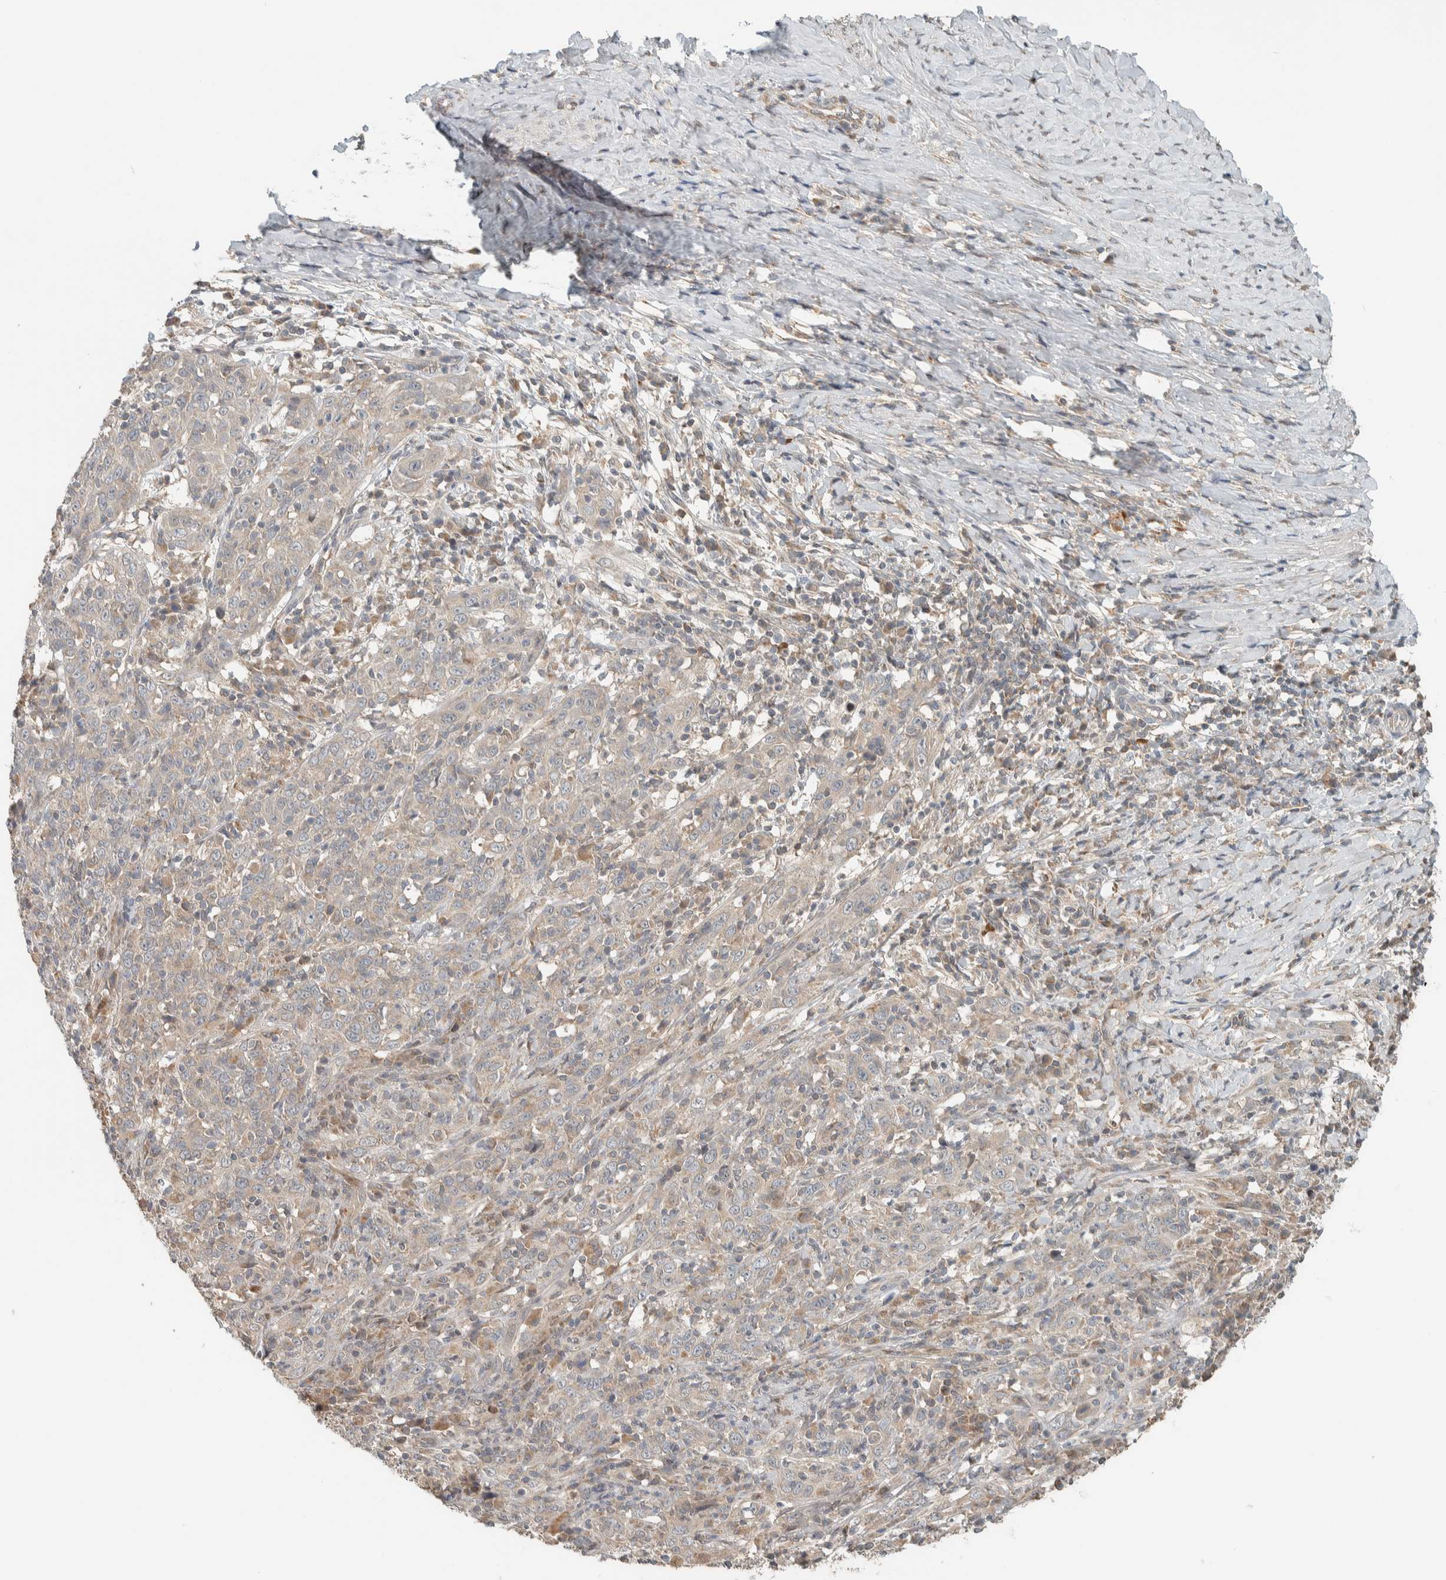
{"staining": {"intensity": "weak", "quantity": "<25%", "location": "cytoplasmic/membranous"}, "tissue": "cervical cancer", "cell_type": "Tumor cells", "image_type": "cancer", "snomed": [{"axis": "morphology", "description": "Squamous cell carcinoma, NOS"}, {"axis": "topography", "description": "Cervix"}], "caption": "Tumor cells show no significant protein positivity in cervical cancer.", "gene": "NBR1", "patient": {"sex": "female", "age": 46}}